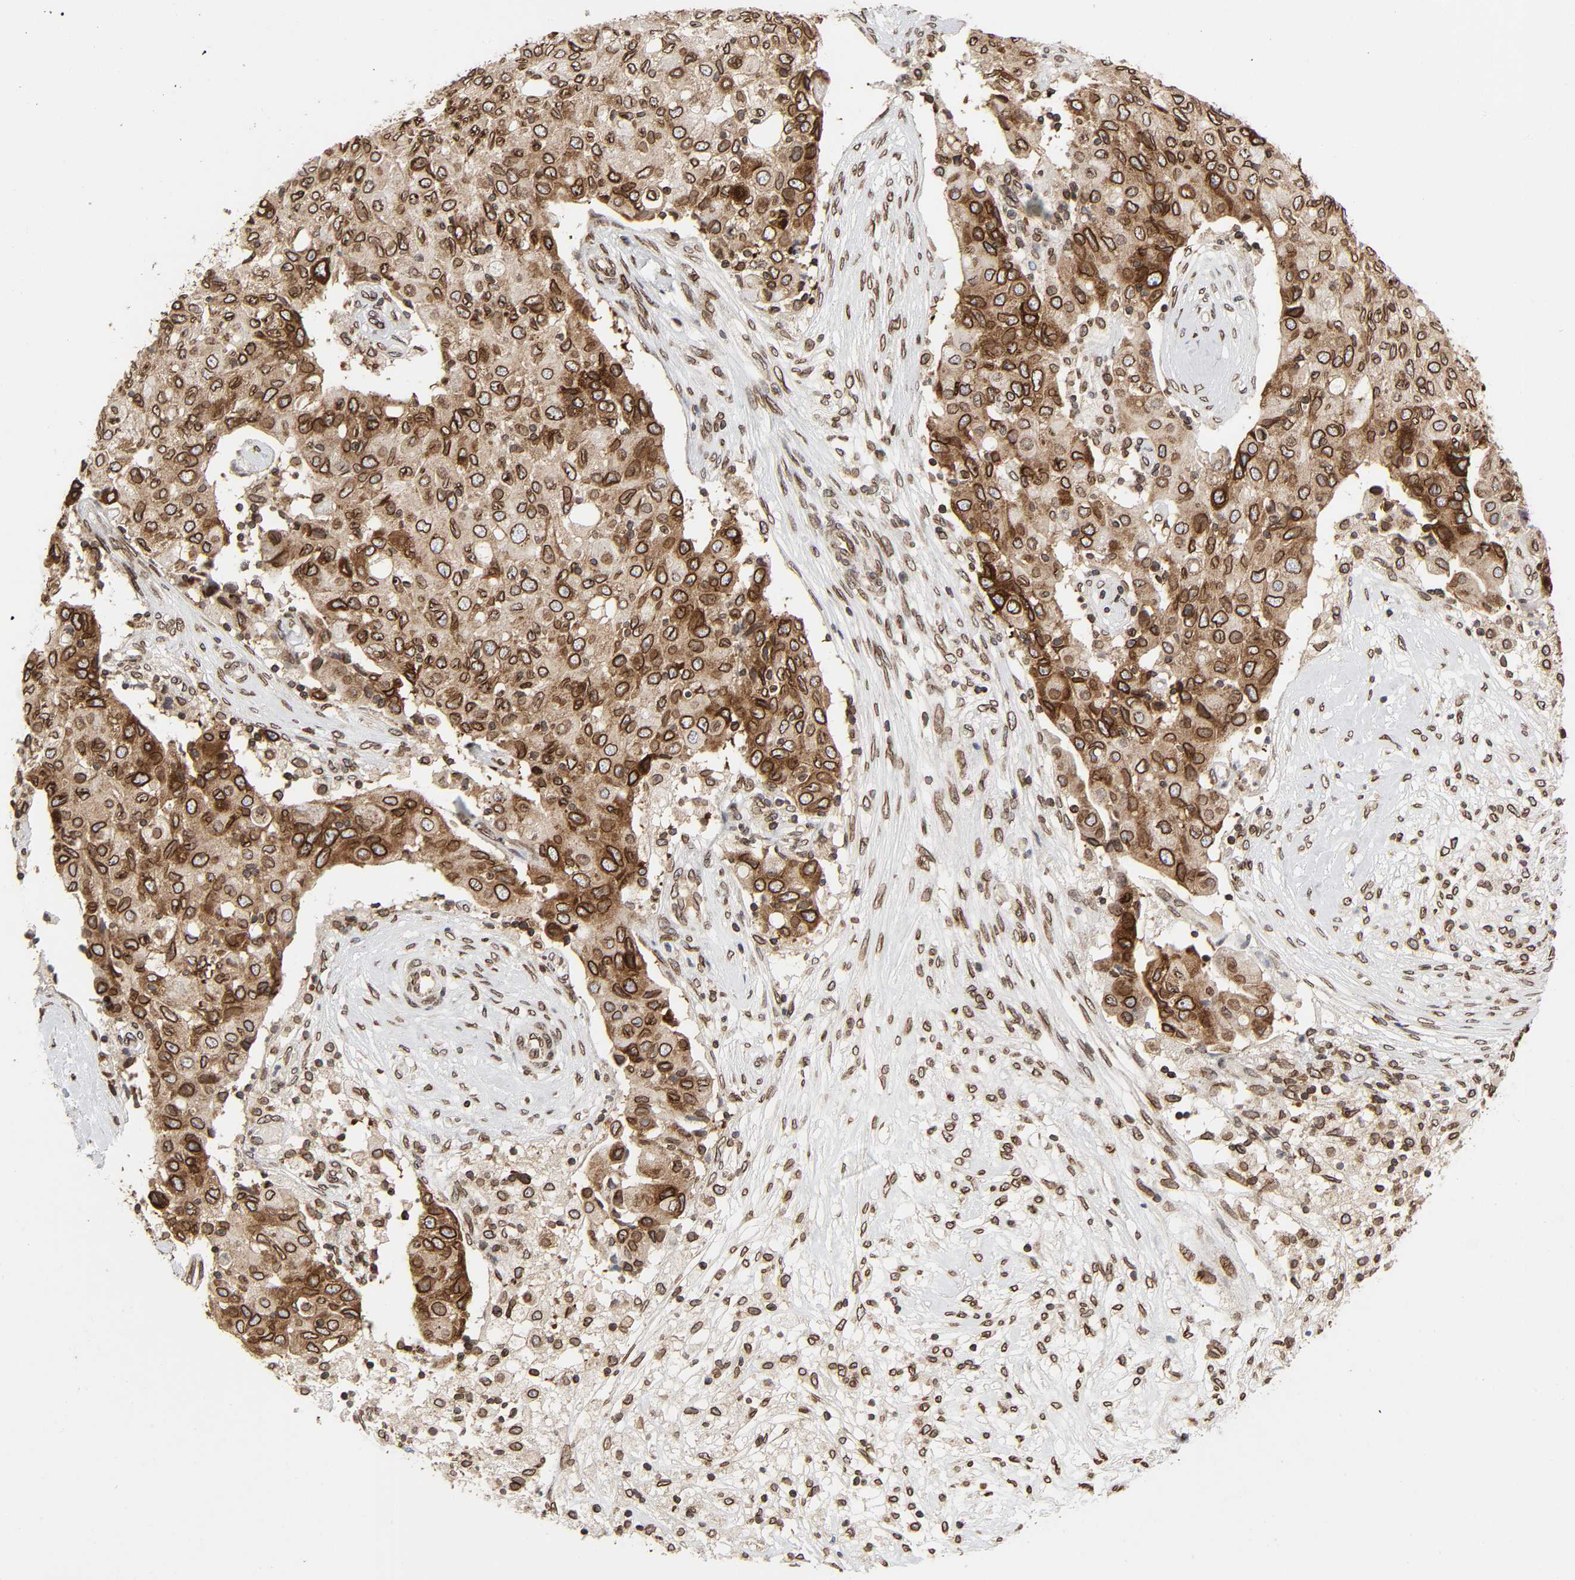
{"staining": {"intensity": "strong", "quantity": ">75%", "location": "cytoplasmic/membranous,nuclear"}, "tissue": "ovarian cancer", "cell_type": "Tumor cells", "image_type": "cancer", "snomed": [{"axis": "morphology", "description": "Carcinoma, endometroid"}, {"axis": "topography", "description": "Ovary"}], "caption": "Immunohistochemistry (IHC) image of ovarian endometroid carcinoma stained for a protein (brown), which reveals high levels of strong cytoplasmic/membranous and nuclear staining in about >75% of tumor cells.", "gene": "RANGAP1", "patient": {"sex": "female", "age": 42}}